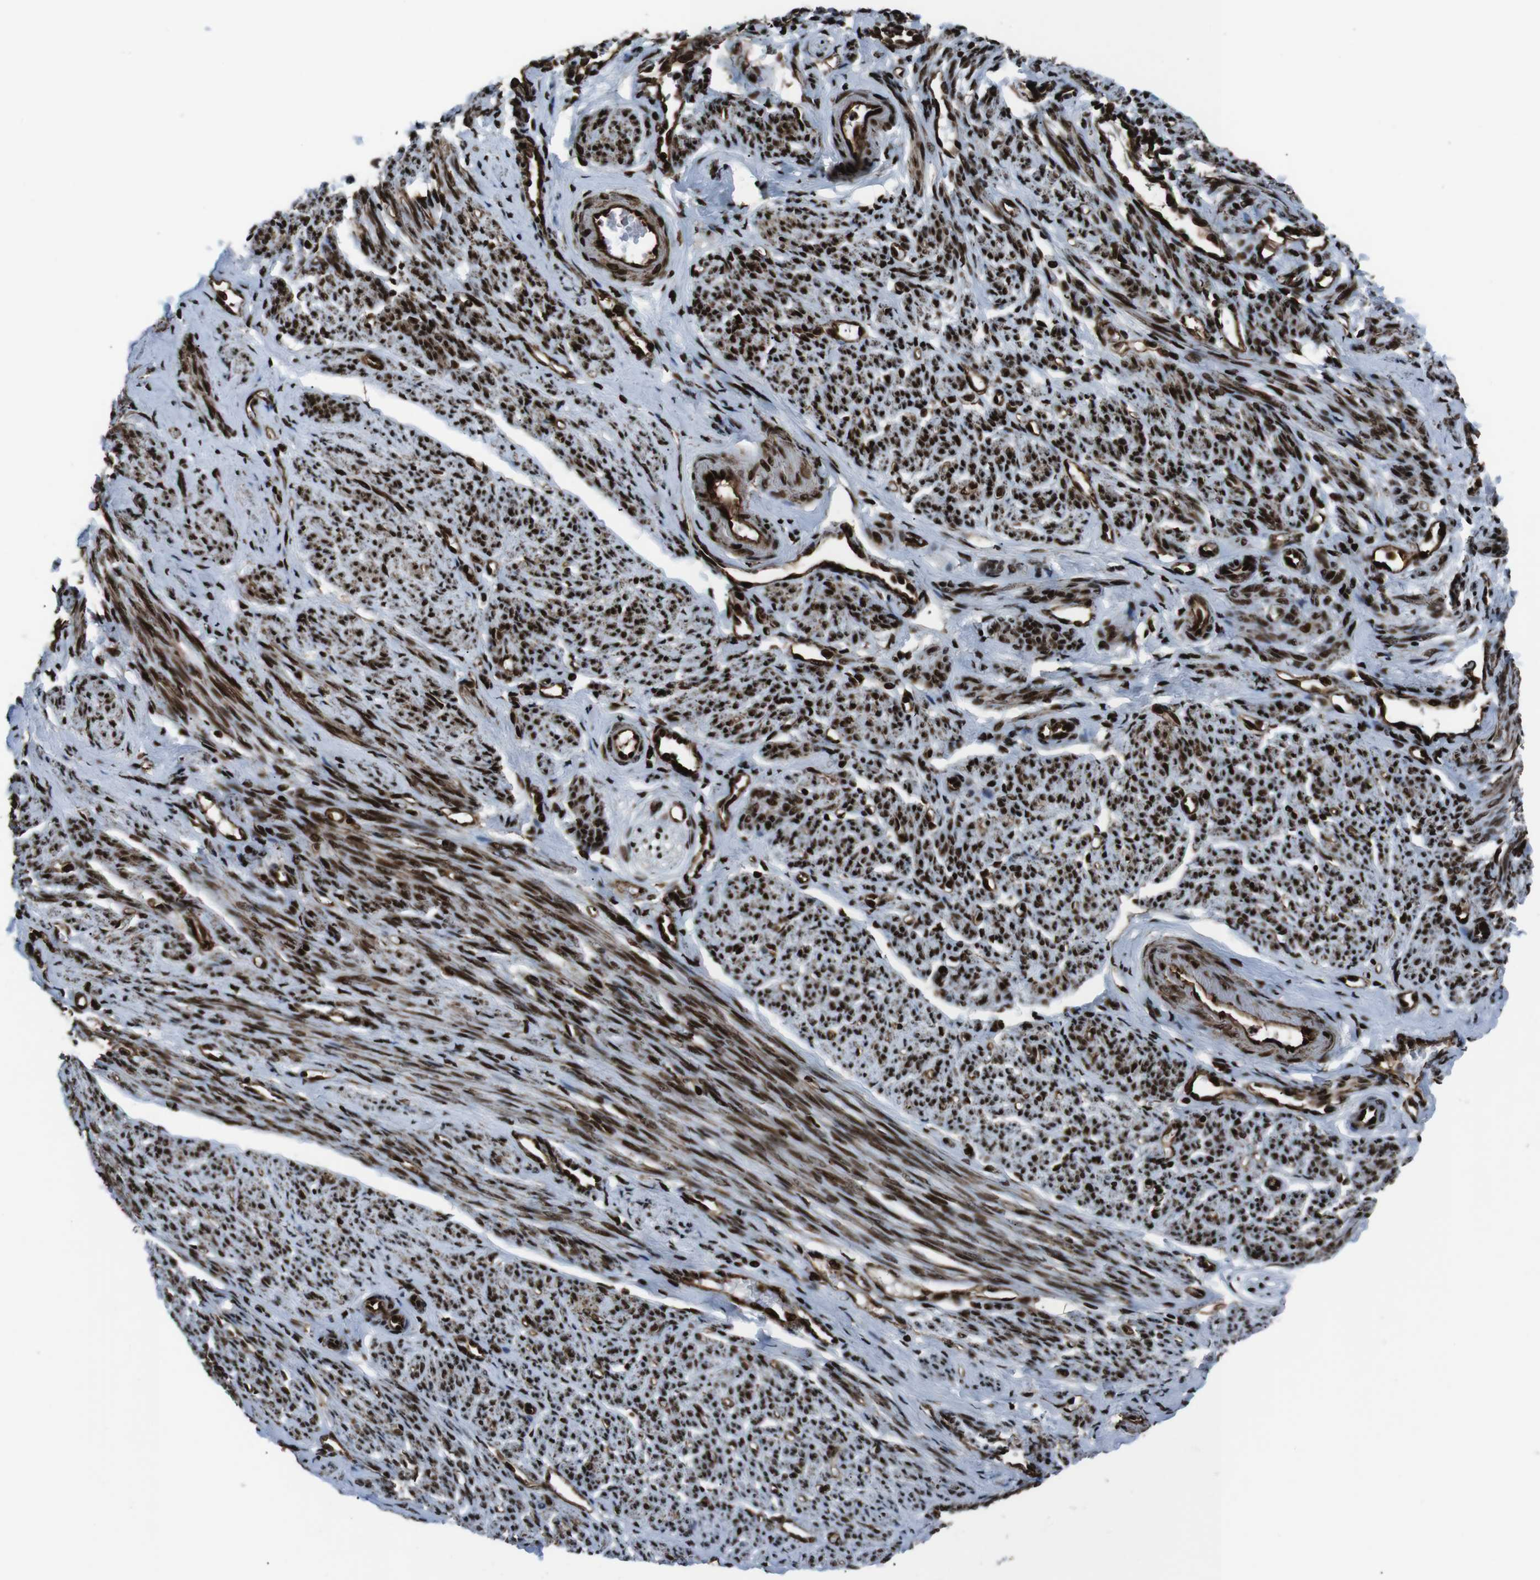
{"staining": {"intensity": "strong", "quantity": ">75%", "location": "cytoplasmic/membranous,nuclear"}, "tissue": "smooth muscle", "cell_type": "Smooth muscle cells", "image_type": "normal", "snomed": [{"axis": "morphology", "description": "Normal tissue, NOS"}, {"axis": "topography", "description": "Smooth muscle"}], "caption": "An image of smooth muscle stained for a protein reveals strong cytoplasmic/membranous,nuclear brown staining in smooth muscle cells.", "gene": "HNRNPU", "patient": {"sex": "female", "age": 65}}